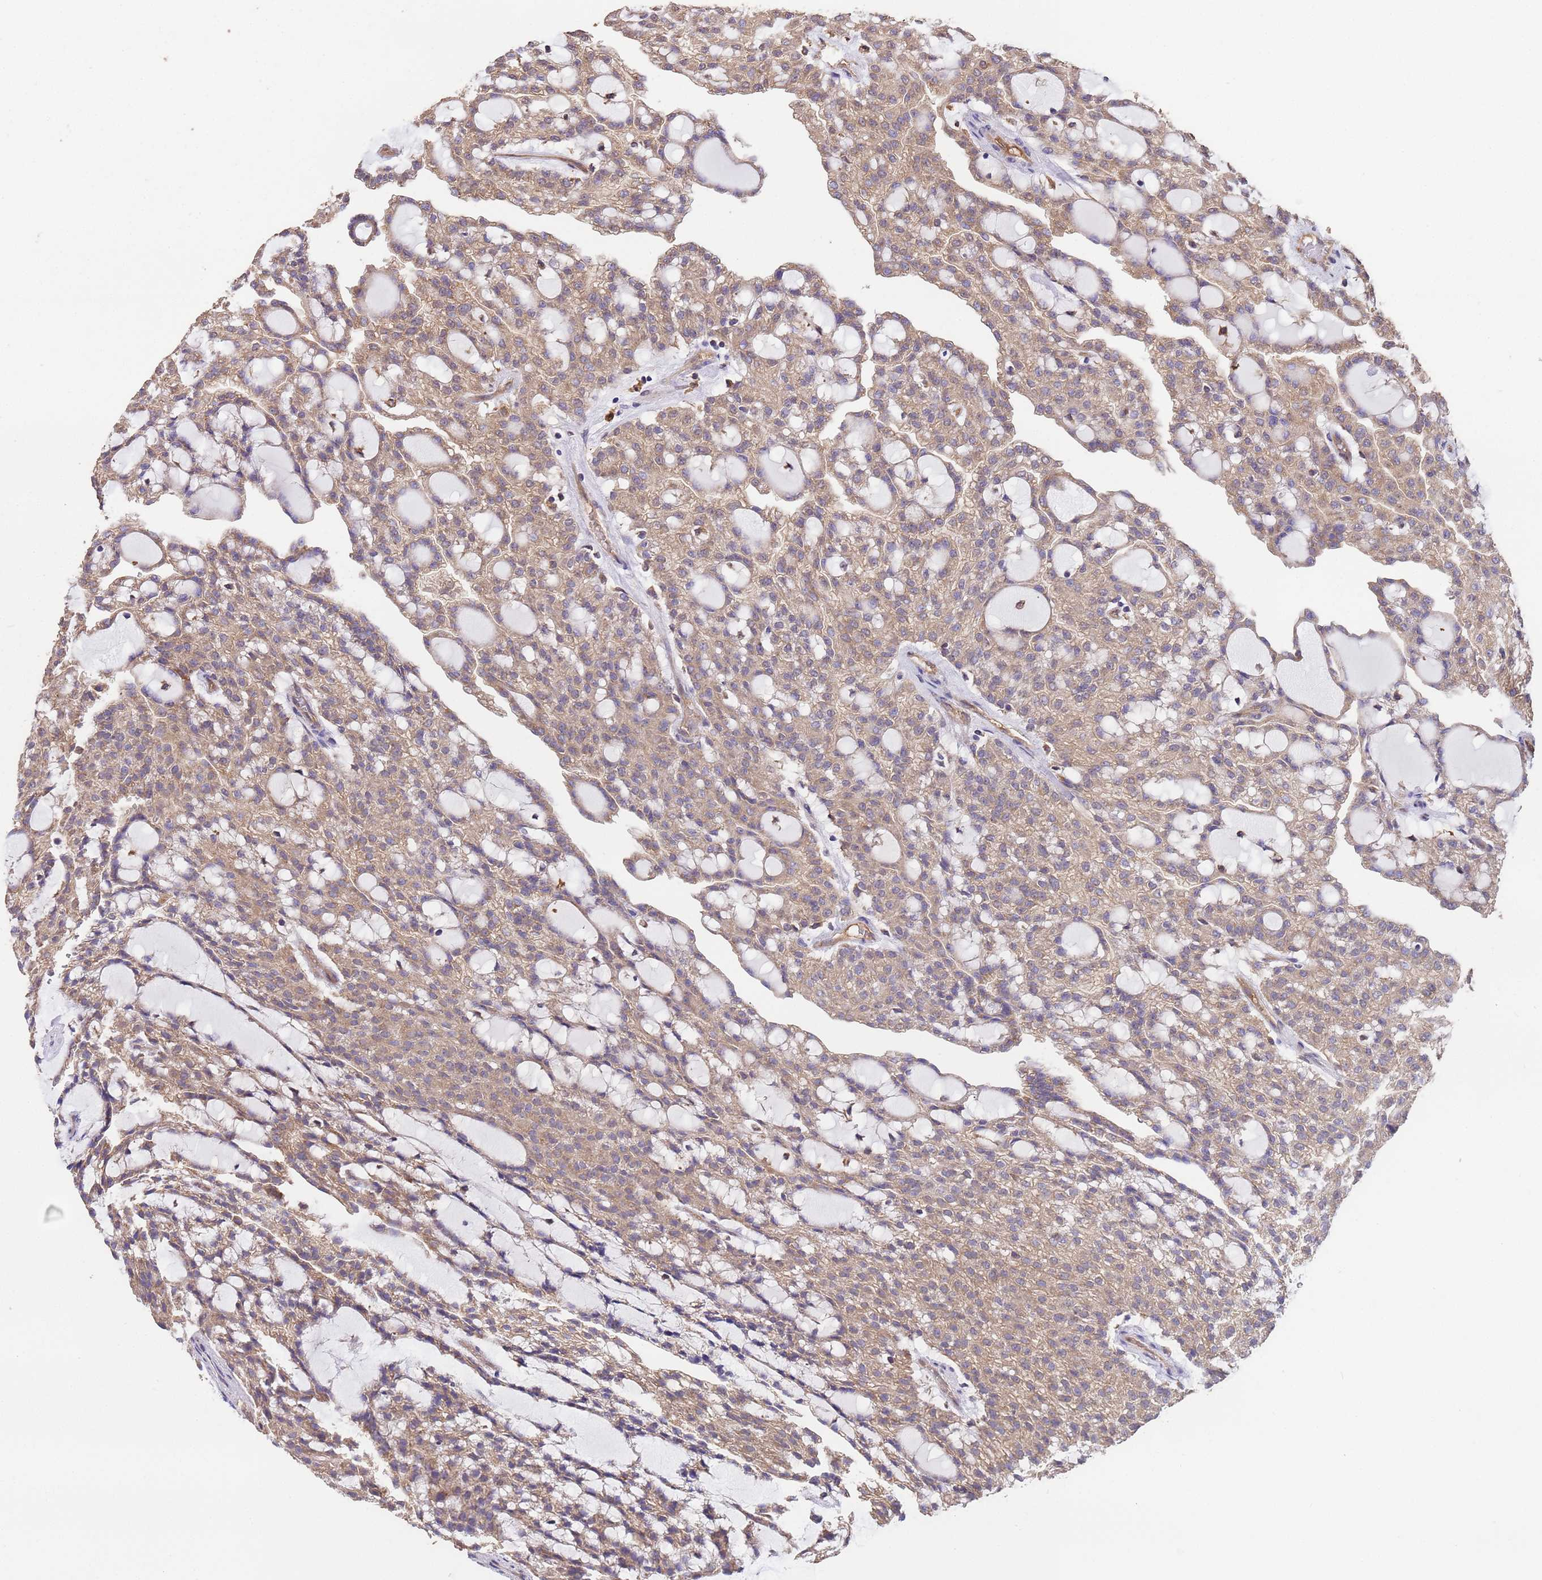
{"staining": {"intensity": "weak", "quantity": ">75%", "location": "cytoplasmic/membranous"}, "tissue": "renal cancer", "cell_type": "Tumor cells", "image_type": "cancer", "snomed": [{"axis": "morphology", "description": "Adenocarcinoma, NOS"}, {"axis": "topography", "description": "Kidney"}], "caption": "DAB immunohistochemical staining of human renal cancer displays weak cytoplasmic/membranous protein expression in about >75% of tumor cells. (Stains: DAB (3,3'-diaminobenzidine) in brown, nuclei in blue, Microscopy: brightfield microscopy at high magnification).", "gene": "NPHP1", "patient": {"sex": "male", "age": 63}}